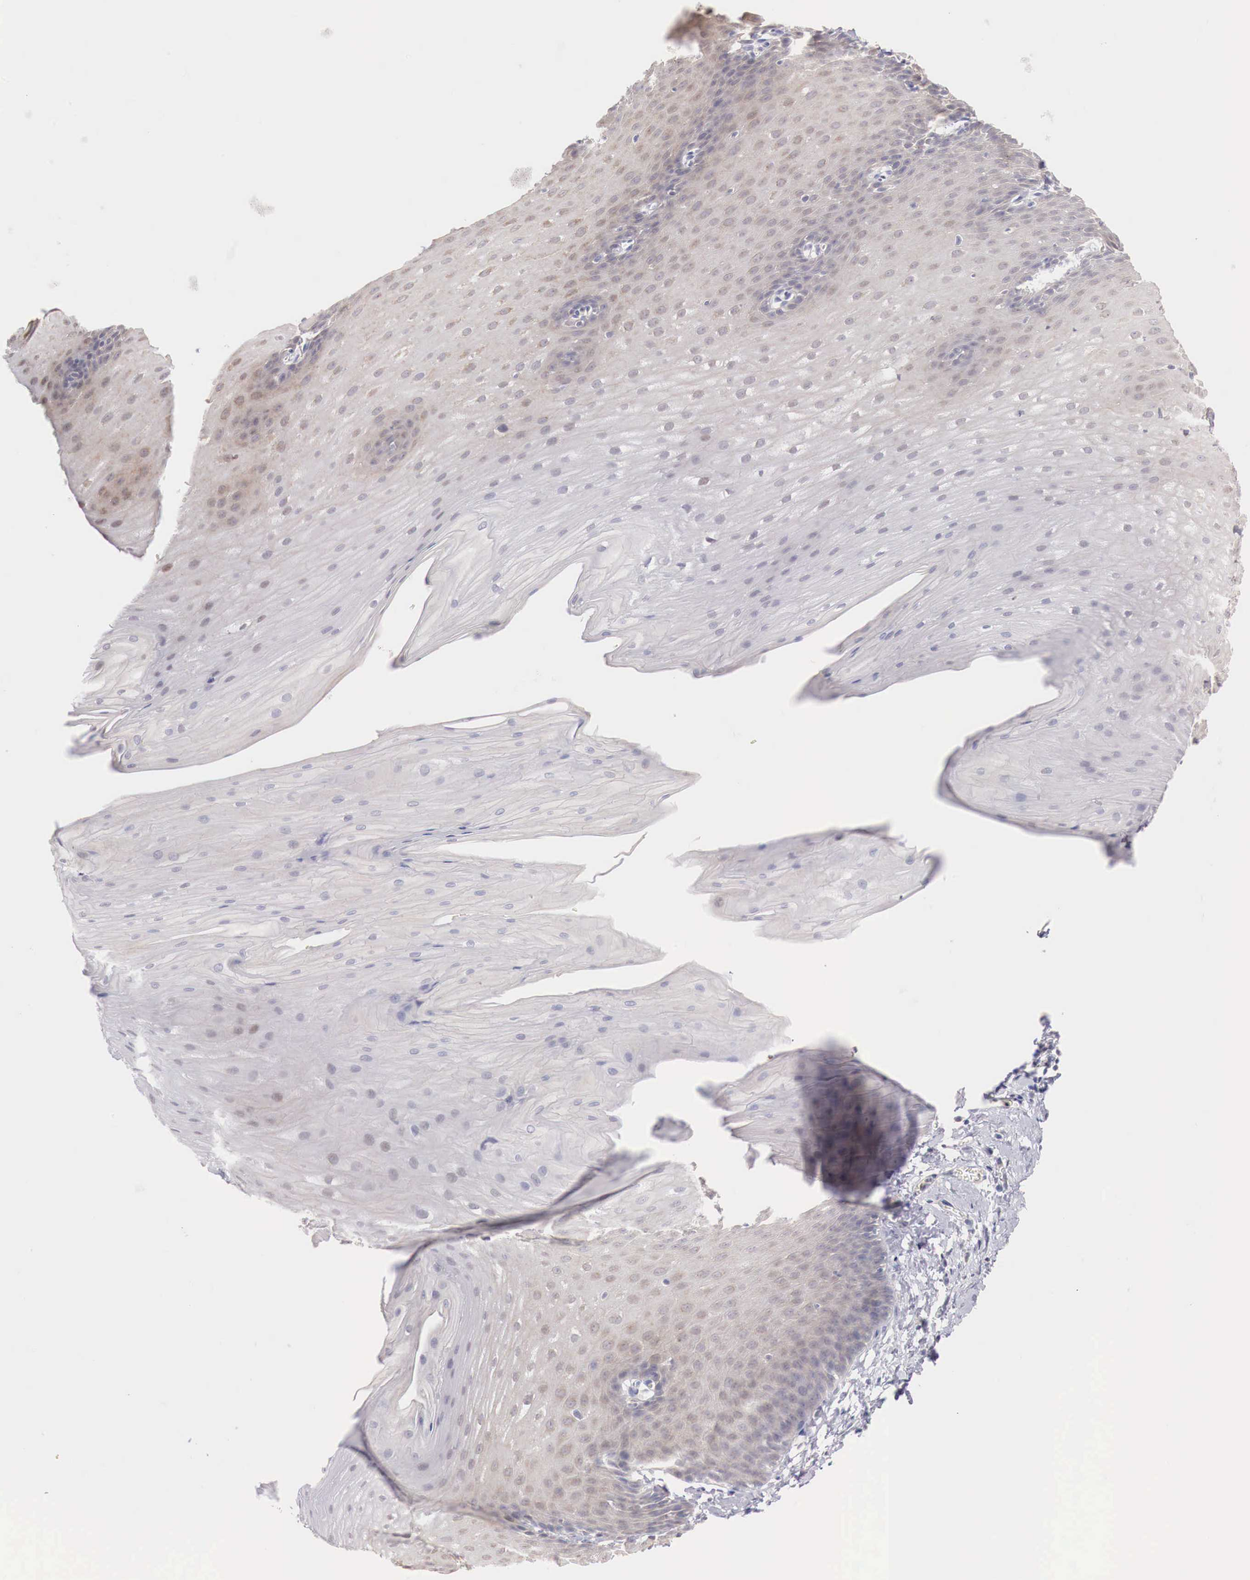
{"staining": {"intensity": "weak", "quantity": "25%-75%", "location": "cytoplasmic/membranous"}, "tissue": "esophagus", "cell_type": "Squamous epithelial cells", "image_type": "normal", "snomed": [{"axis": "morphology", "description": "Normal tissue, NOS"}, {"axis": "topography", "description": "Esophagus"}], "caption": "Protein analysis of normal esophagus displays weak cytoplasmic/membranous positivity in about 25%-75% of squamous epithelial cells.", "gene": "TRIM13", "patient": {"sex": "male", "age": 70}}